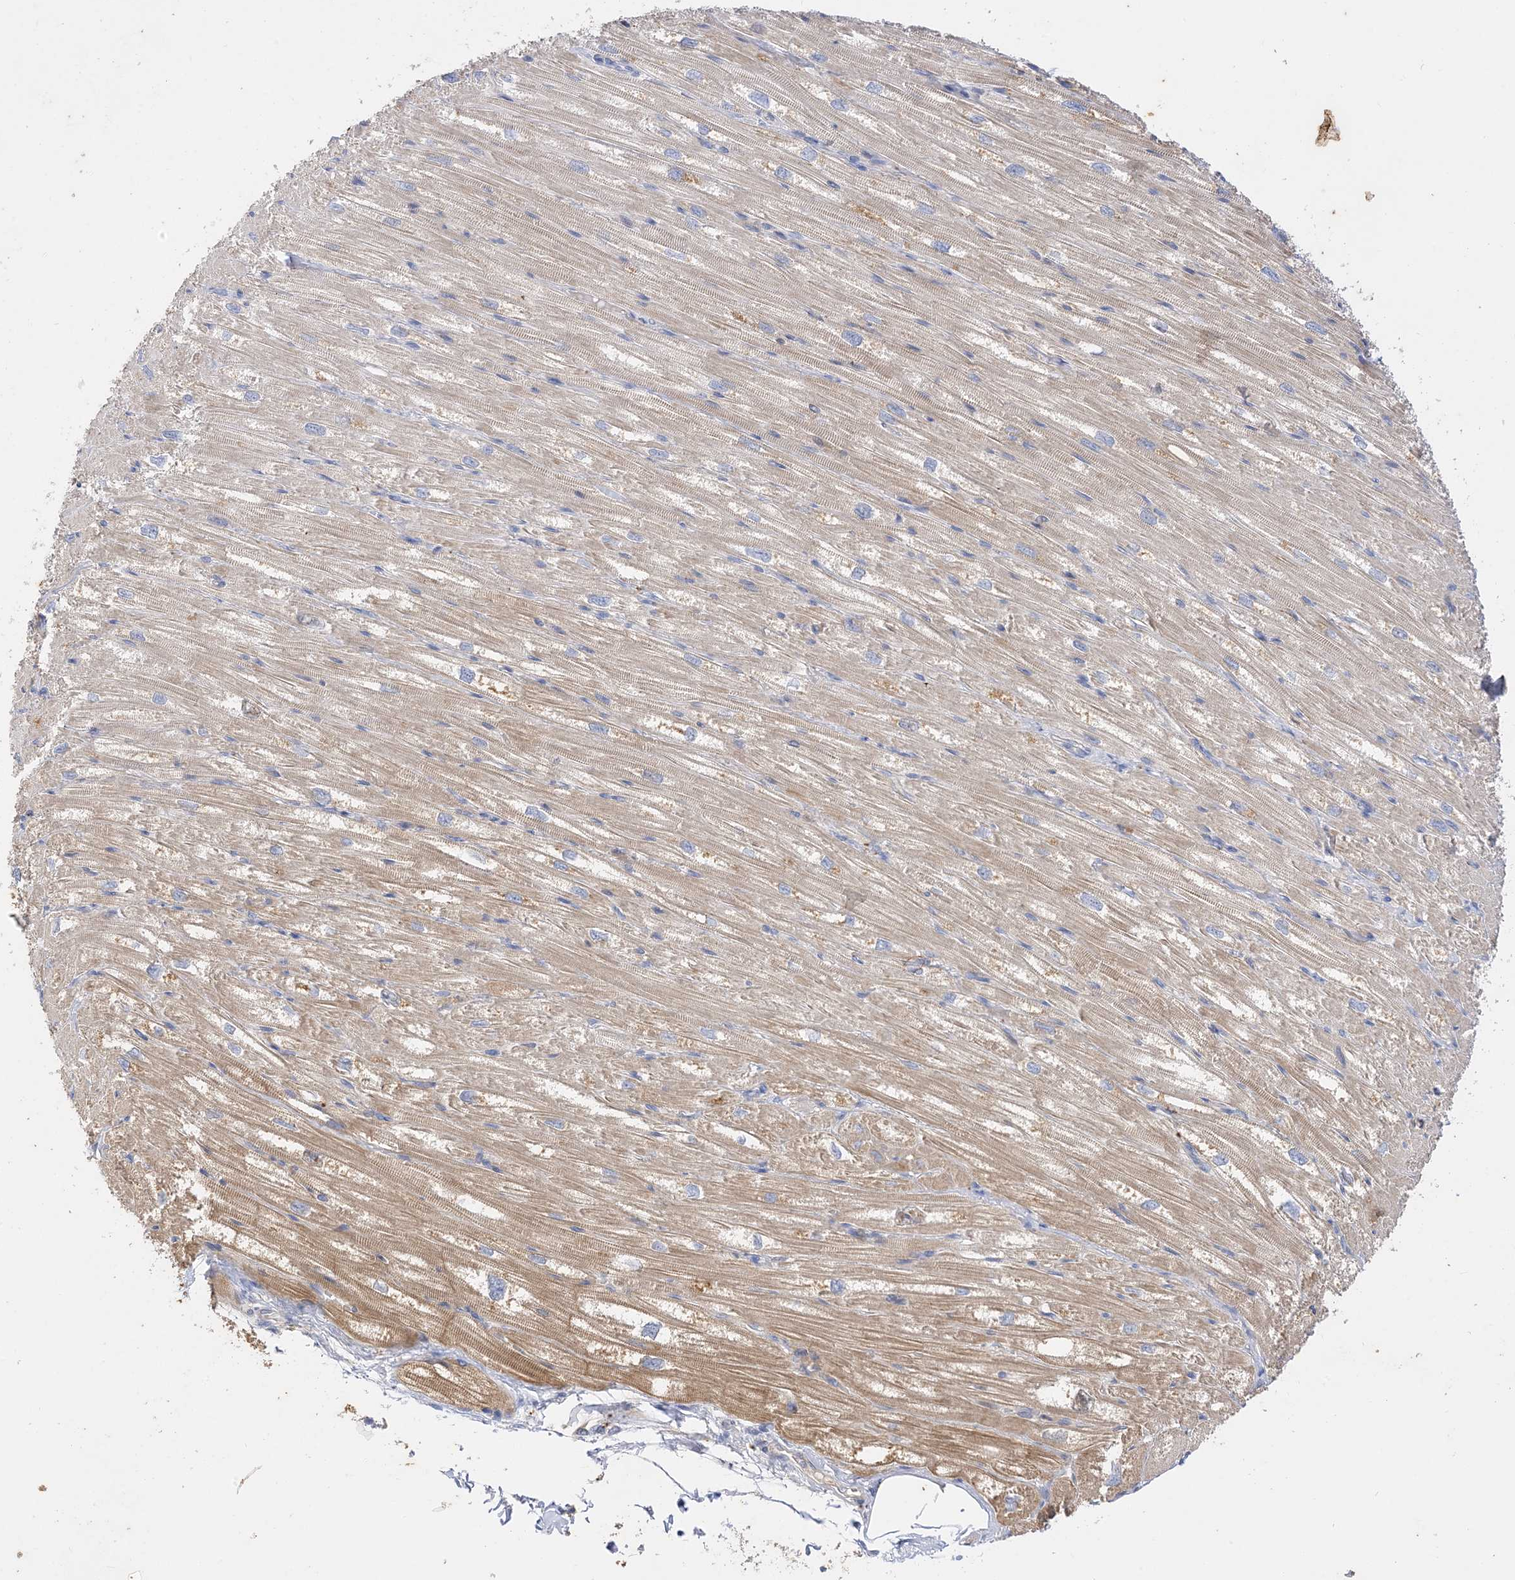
{"staining": {"intensity": "weak", "quantity": "25%-75%", "location": "cytoplasmic/membranous"}, "tissue": "heart muscle", "cell_type": "Cardiomyocytes", "image_type": "normal", "snomed": [{"axis": "morphology", "description": "Normal tissue, NOS"}, {"axis": "topography", "description": "Heart"}], "caption": "The micrograph demonstrates immunohistochemical staining of unremarkable heart muscle. There is weak cytoplasmic/membranous staining is present in about 25%-75% of cardiomyocytes.", "gene": "ARV1", "patient": {"sex": "male", "age": 50}}